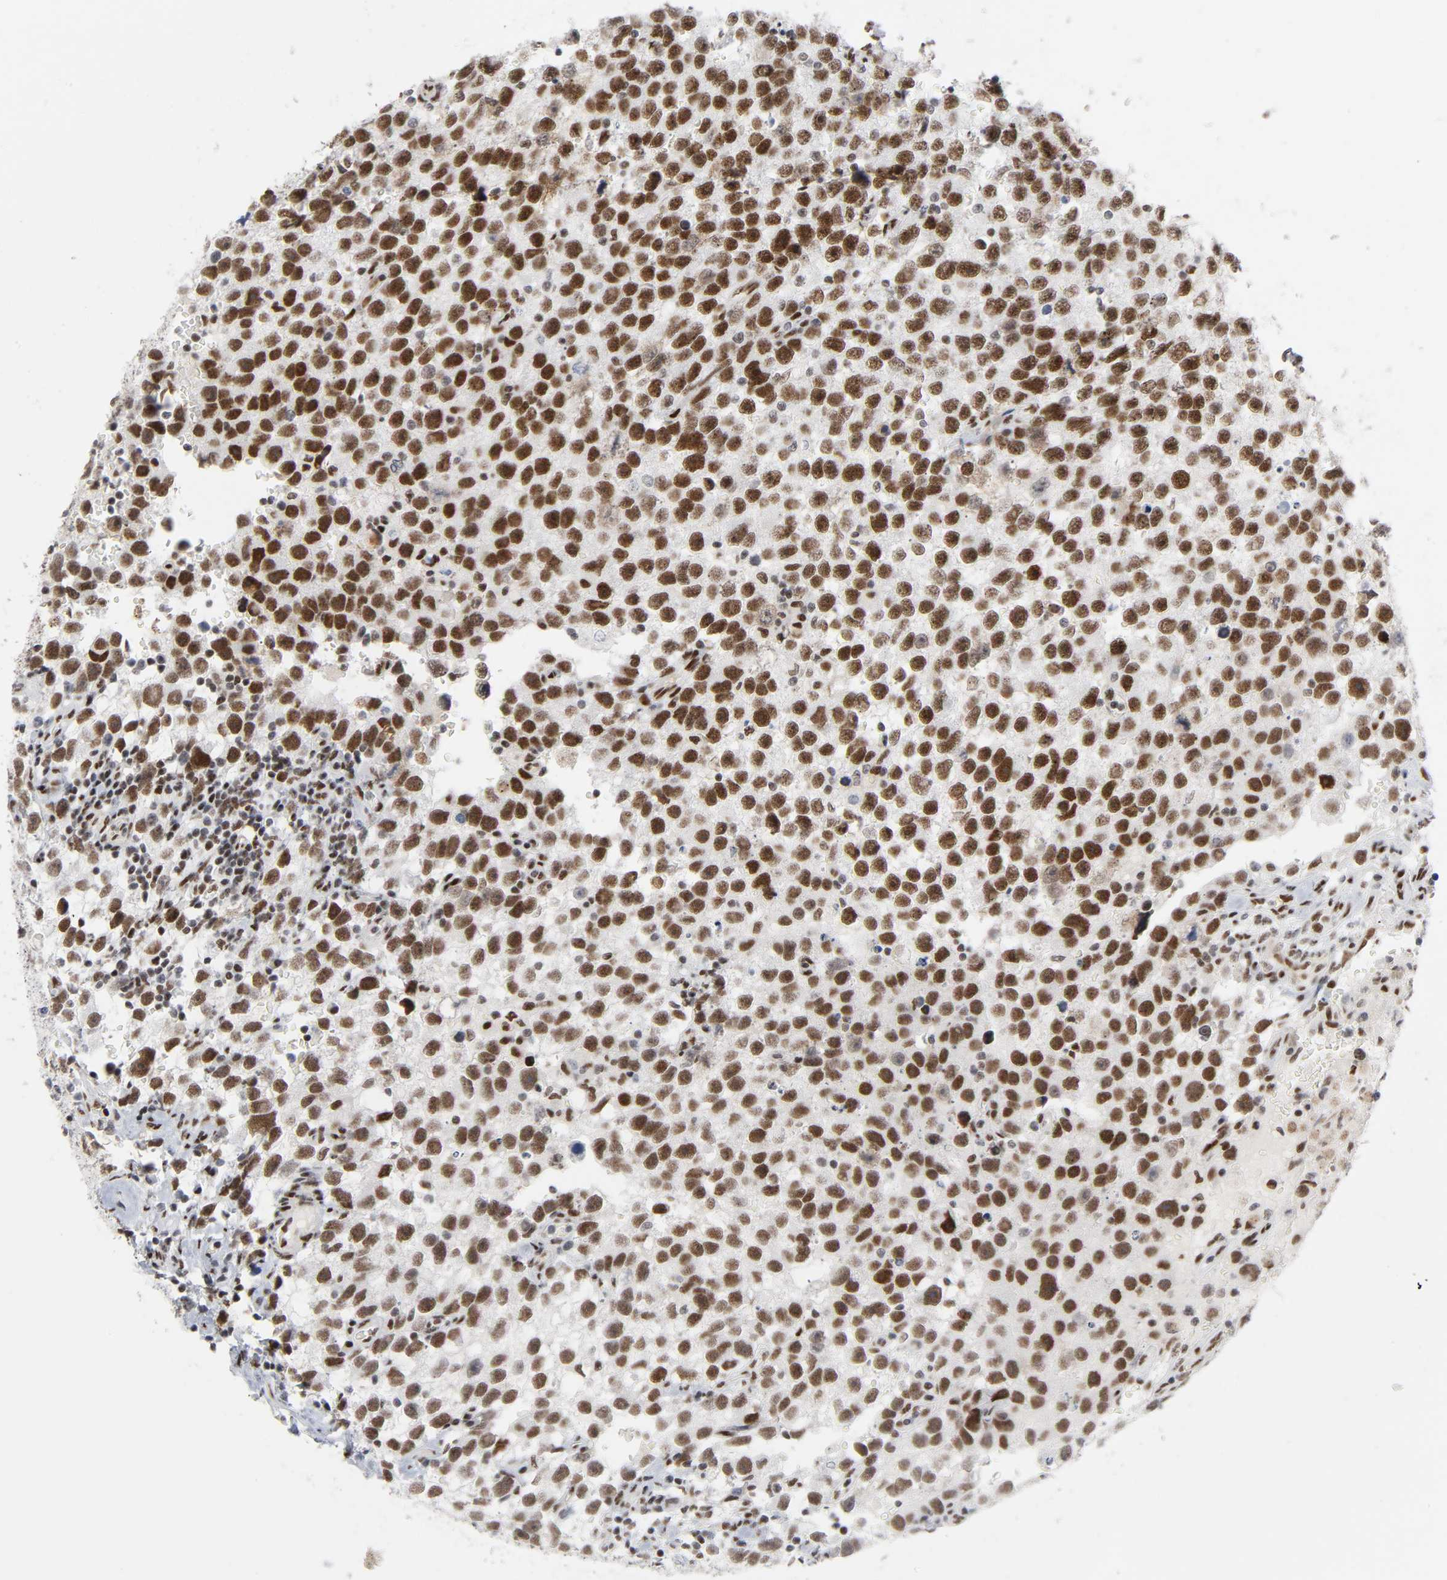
{"staining": {"intensity": "moderate", "quantity": ">75%", "location": "nuclear"}, "tissue": "testis cancer", "cell_type": "Tumor cells", "image_type": "cancer", "snomed": [{"axis": "morphology", "description": "Seminoma, NOS"}, {"axis": "topography", "description": "Testis"}], "caption": "Testis cancer (seminoma) stained with a brown dye reveals moderate nuclear positive staining in about >75% of tumor cells.", "gene": "HSF1", "patient": {"sex": "male", "age": 33}}